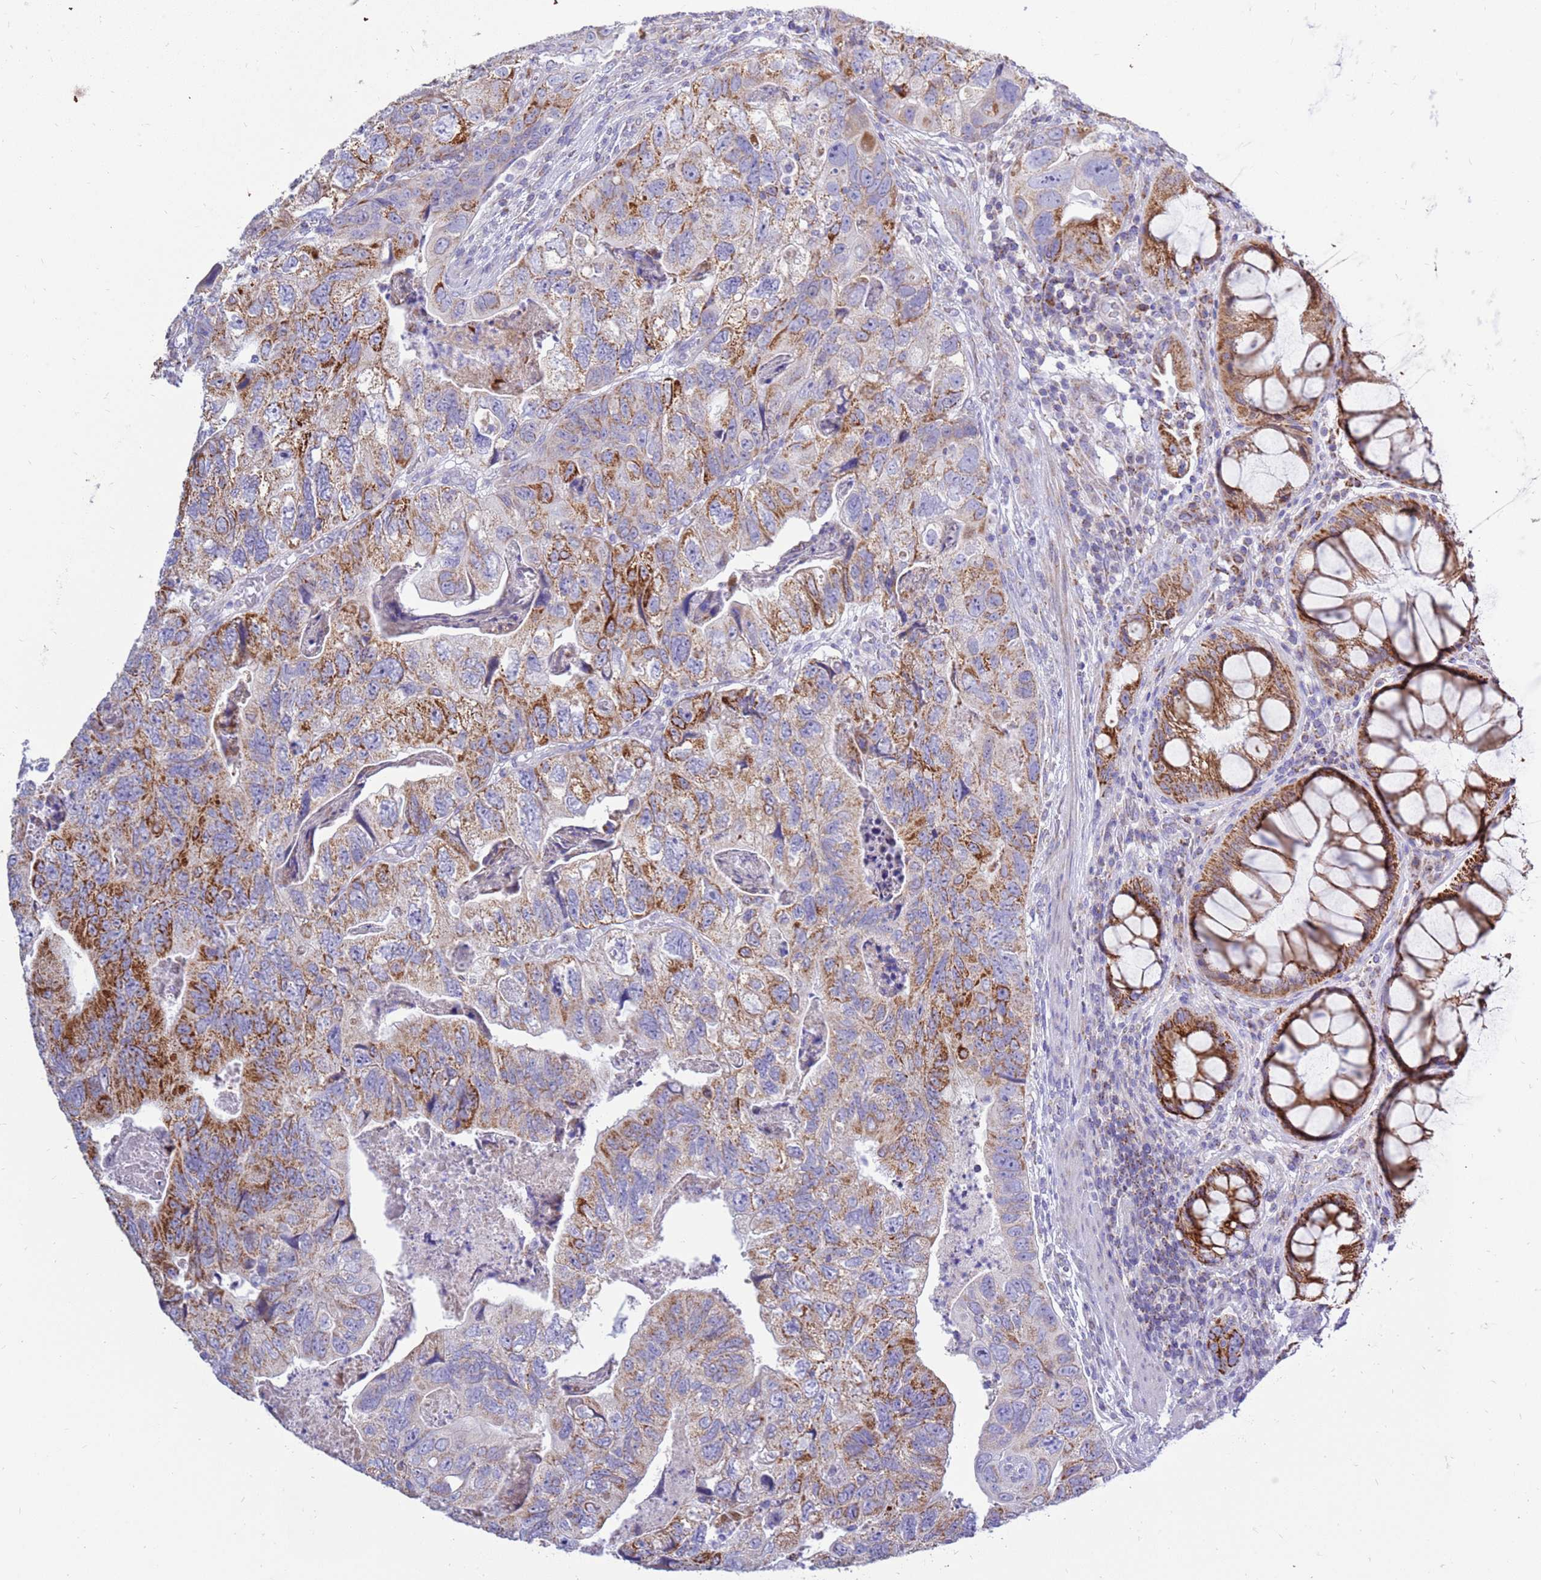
{"staining": {"intensity": "strong", "quantity": "<25%", "location": "cytoplasmic/membranous"}, "tissue": "colorectal cancer", "cell_type": "Tumor cells", "image_type": "cancer", "snomed": [{"axis": "morphology", "description": "Adenocarcinoma, NOS"}, {"axis": "topography", "description": "Rectum"}], "caption": "Protein analysis of colorectal adenocarcinoma tissue reveals strong cytoplasmic/membranous positivity in approximately <25% of tumor cells.", "gene": "IGF1R", "patient": {"sex": "male", "age": 63}}